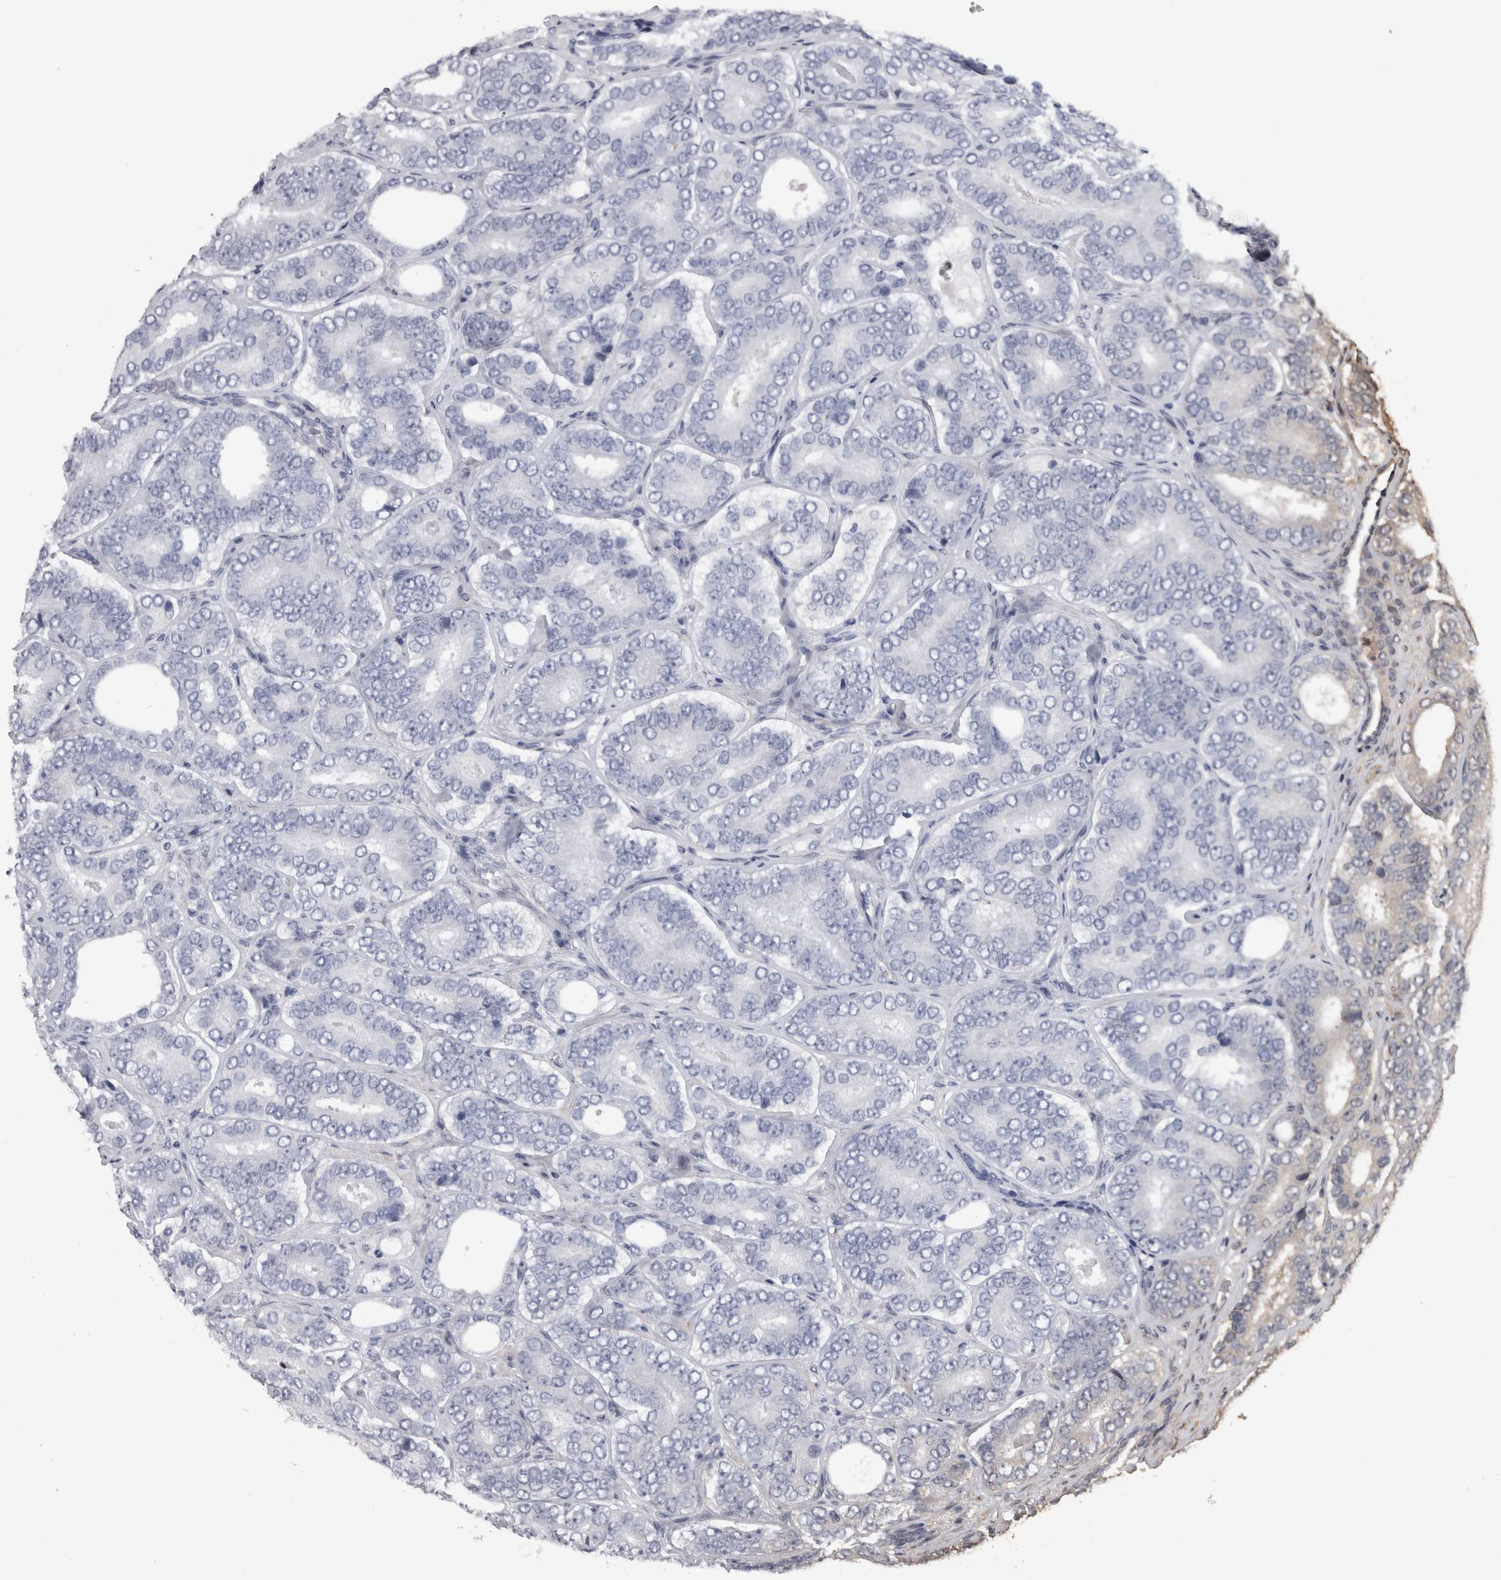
{"staining": {"intensity": "negative", "quantity": "none", "location": "none"}, "tissue": "prostate cancer", "cell_type": "Tumor cells", "image_type": "cancer", "snomed": [{"axis": "morphology", "description": "Adenocarcinoma, High grade"}, {"axis": "topography", "description": "Prostate"}], "caption": "Immunohistochemistry of prostate cancer (high-grade adenocarcinoma) demonstrates no expression in tumor cells. The staining was performed using DAB to visualize the protein expression in brown, while the nuclei were stained in blue with hematoxylin (Magnification: 20x).", "gene": "IFI44", "patient": {"sex": "male", "age": 56}}